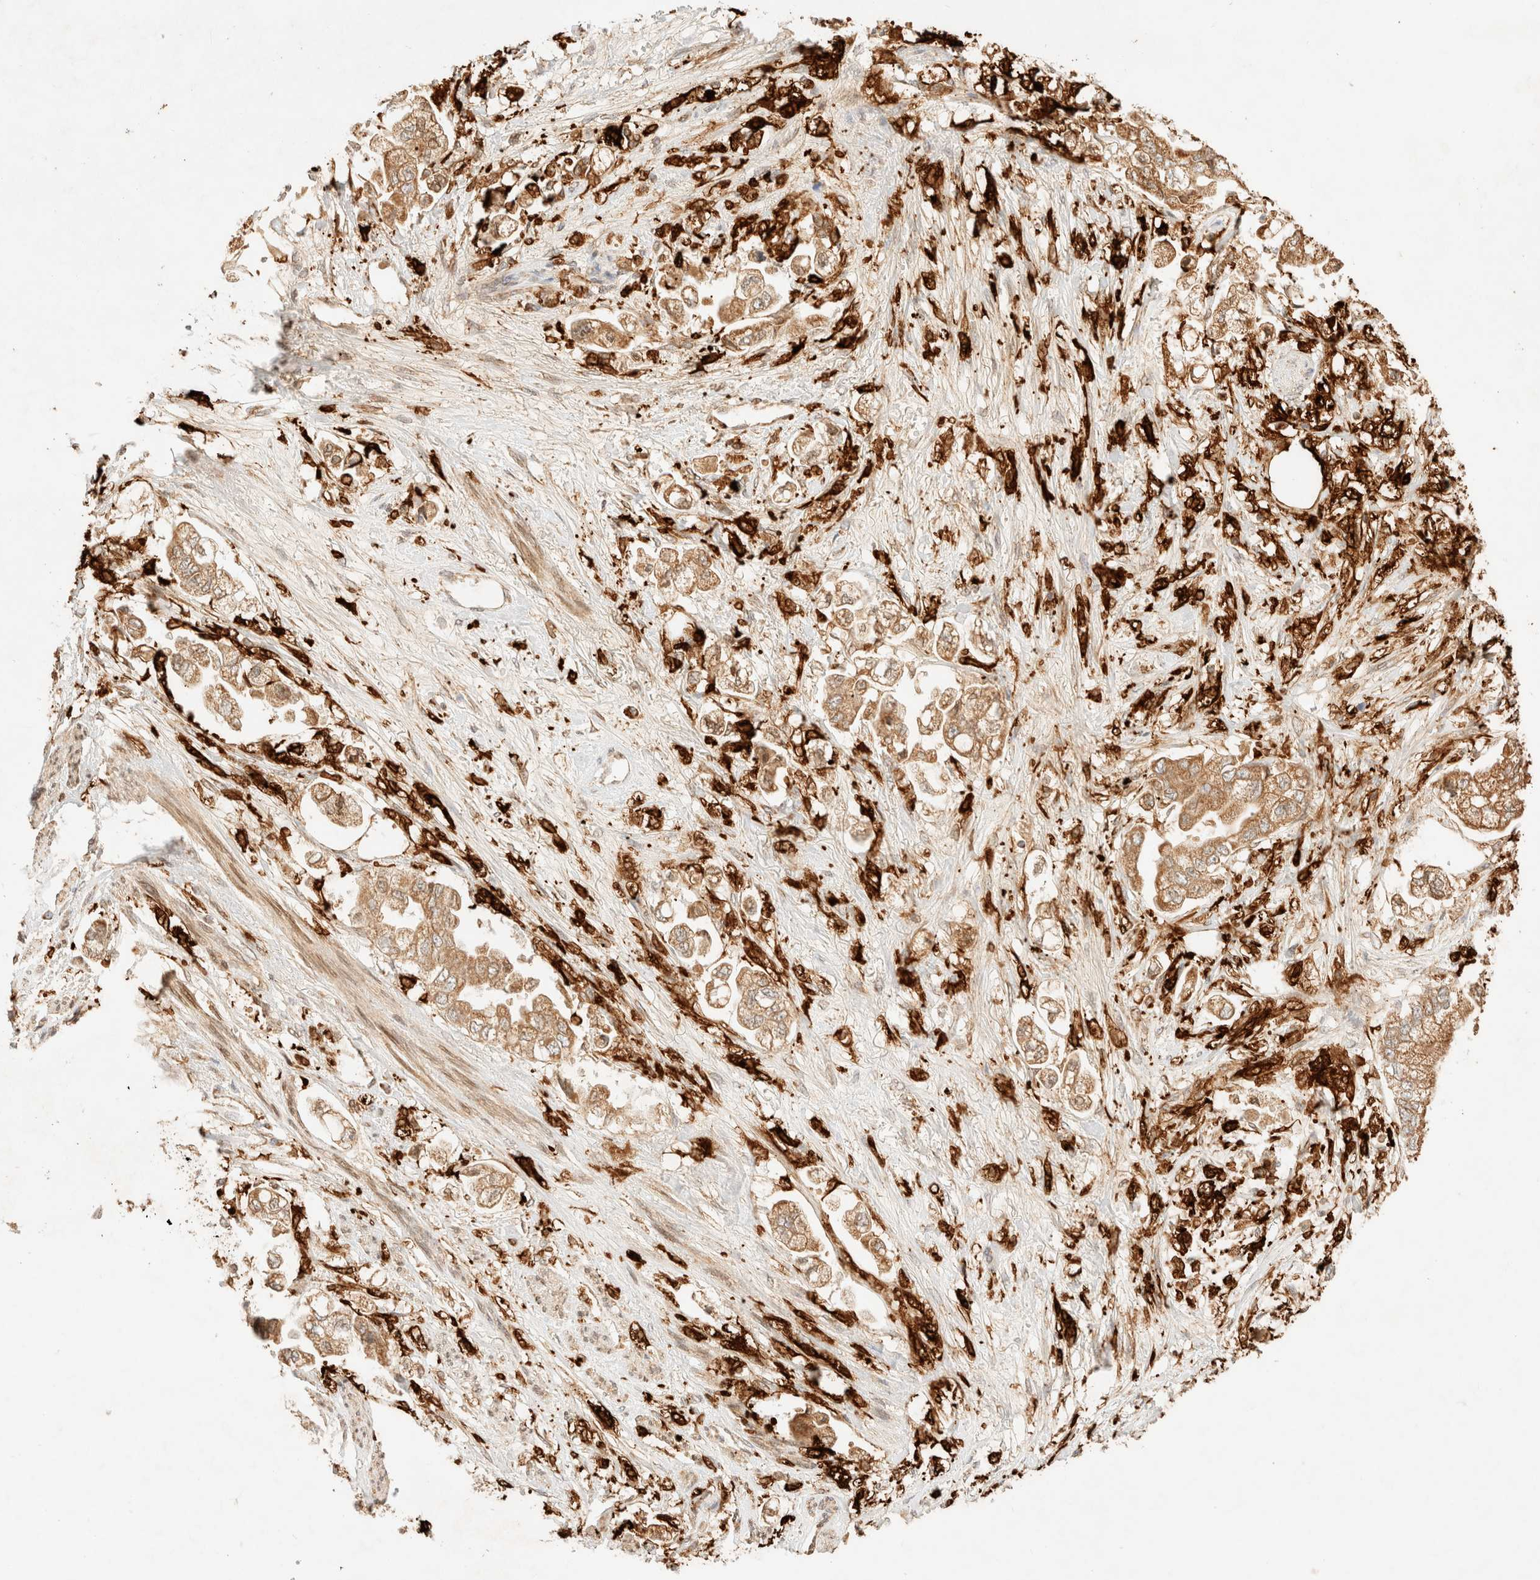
{"staining": {"intensity": "moderate", "quantity": ">75%", "location": "cytoplasmic/membranous"}, "tissue": "stomach cancer", "cell_type": "Tumor cells", "image_type": "cancer", "snomed": [{"axis": "morphology", "description": "Adenocarcinoma, NOS"}, {"axis": "topography", "description": "Stomach"}], "caption": "IHC of stomach cancer displays medium levels of moderate cytoplasmic/membranous staining in approximately >75% of tumor cells.", "gene": "TACO1", "patient": {"sex": "male", "age": 62}}